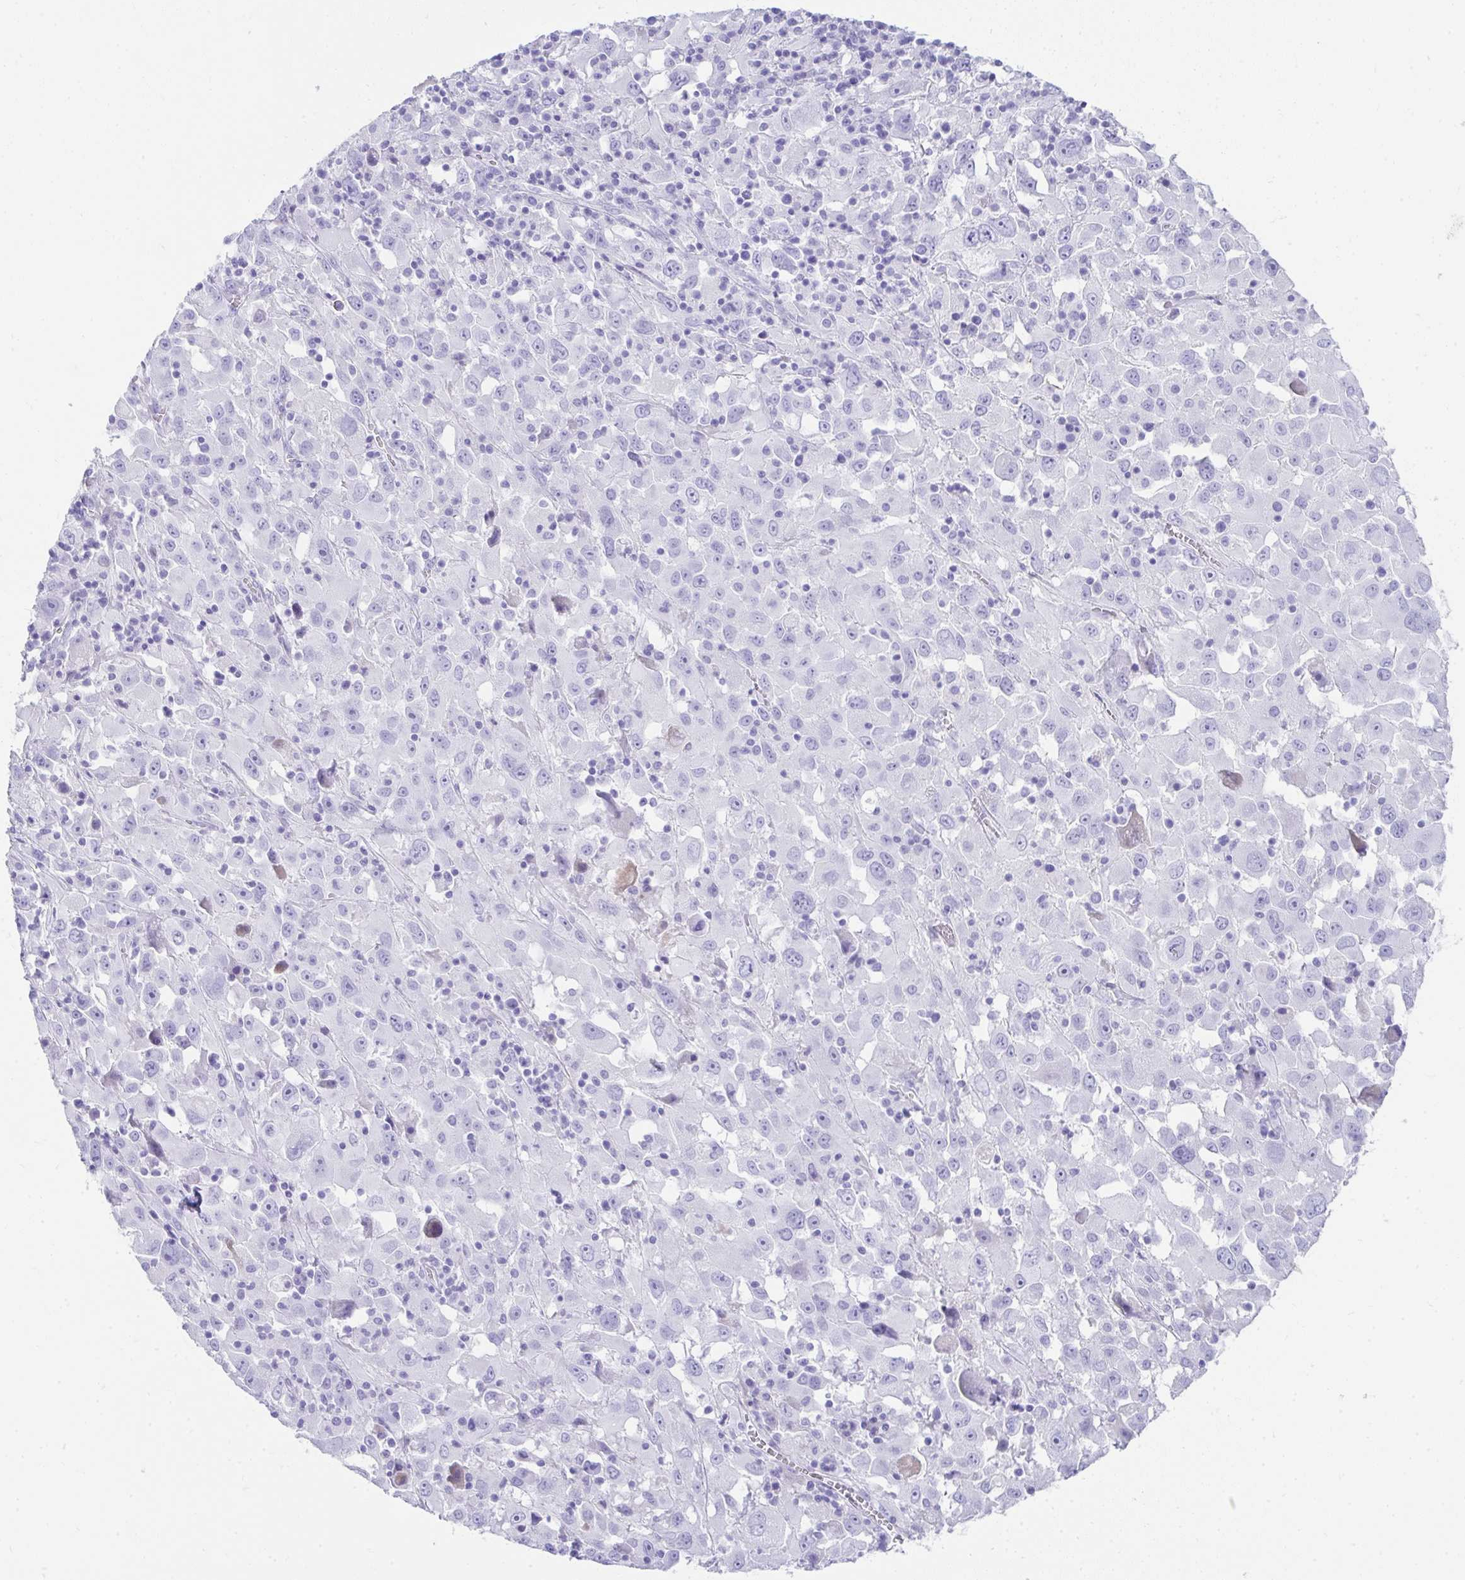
{"staining": {"intensity": "negative", "quantity": "none", "location": "none"}, "tissue": "melanoma", "cell_type": "Tumor cells", "image_type": "cancer", "snomed": [{"axis": "morphology", "description": "Malignant melanoma, Metastatic site"}, {"axis": "topography", "description": "Soft tissue"}], "caption": "Immunohistochemistry (IHC) image of melanoma stained for a protein (brown), which exhibits no positivity in tumor cells.", "gene": "TNNT1", "patient": {"sex": "male", "age": 50}}